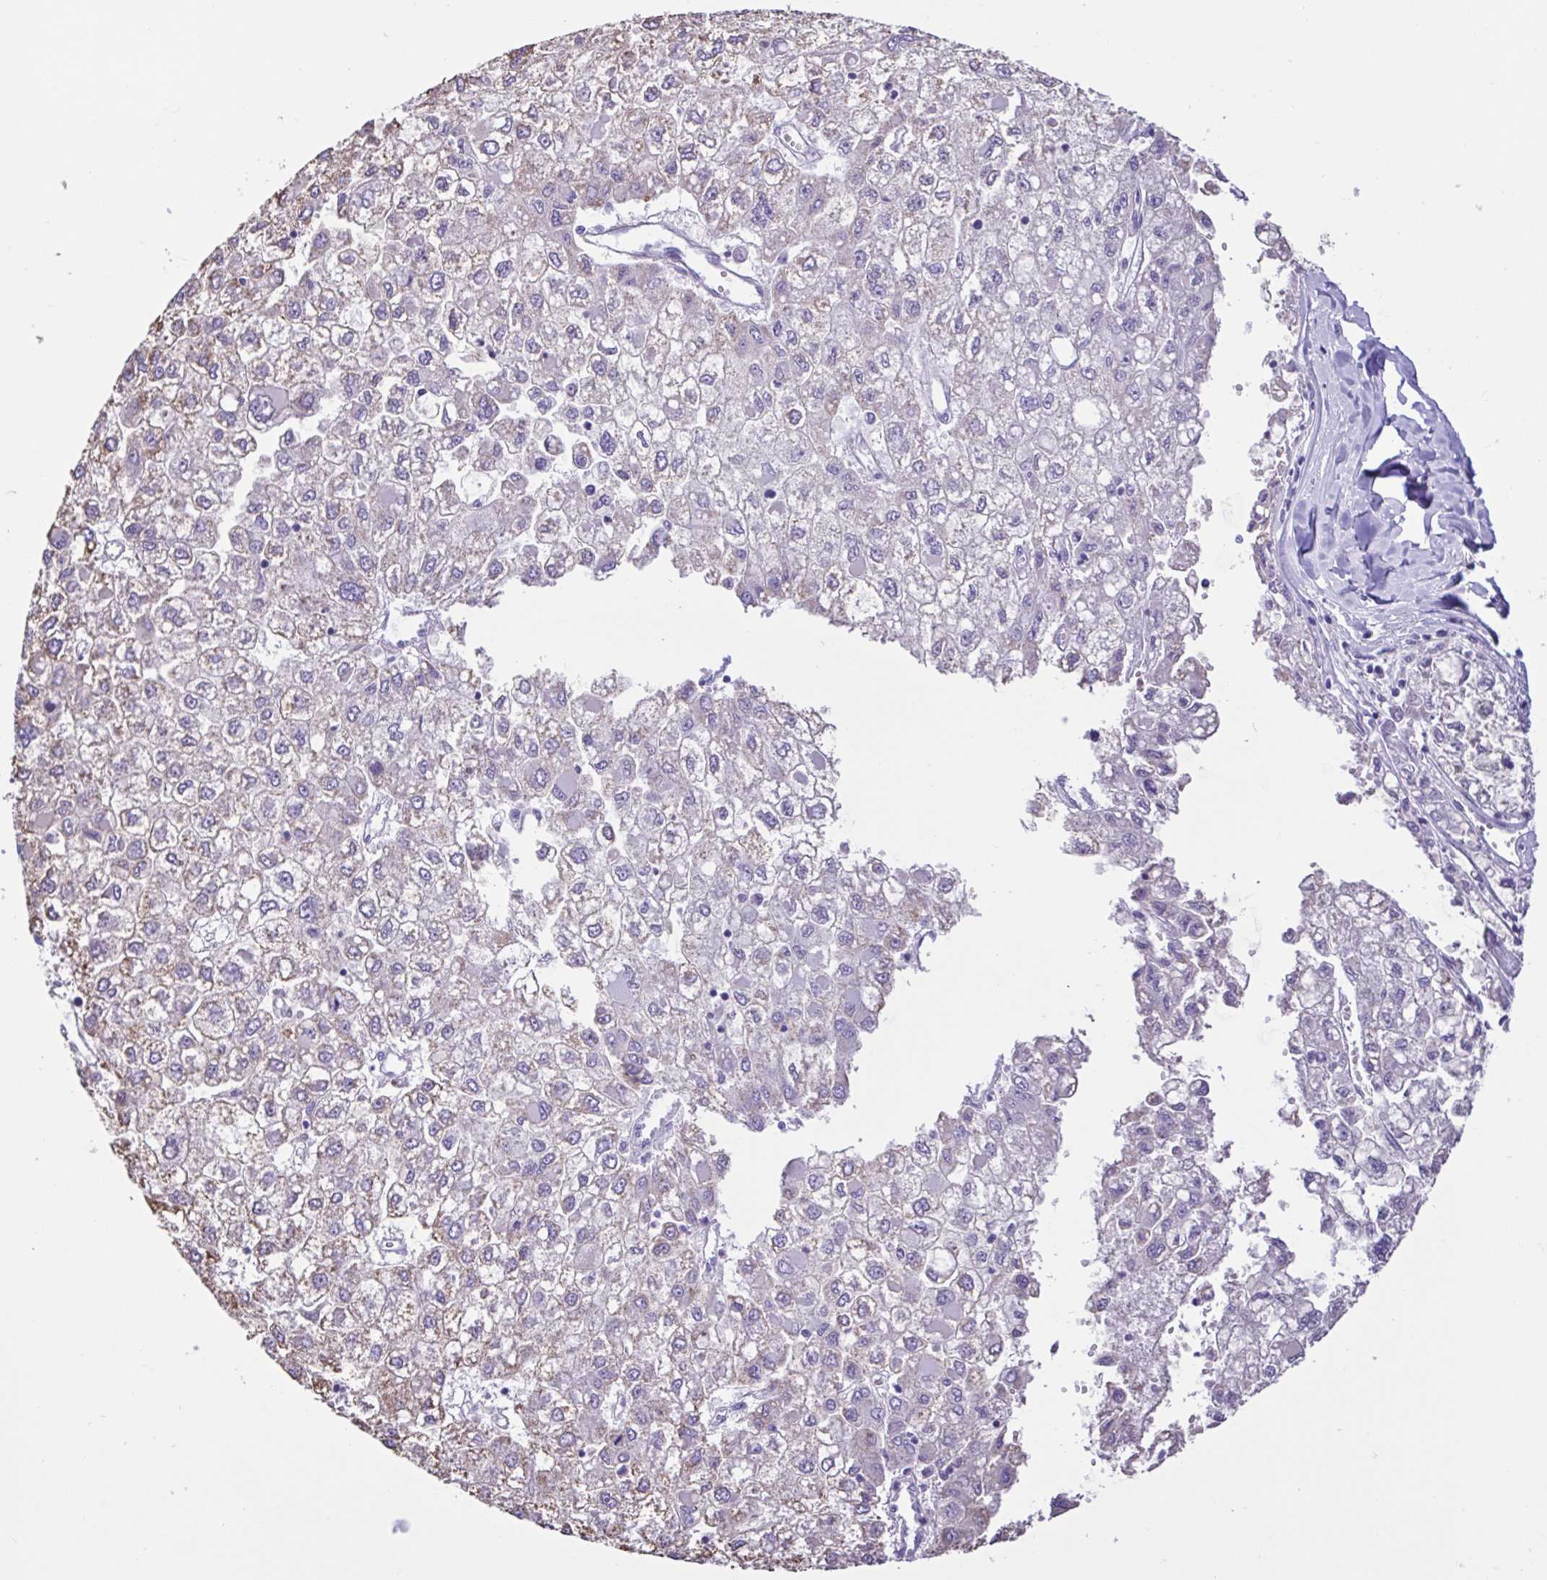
{"staining": {"intensity": "negative", "quantity": "none", "location": "none"}, "tissue": "liver cancer", "cell_type": "Tumor cells", "image_type": "cancer", "snomed": [{"axis": "morphology", "description": "Carcinoma, Hepatocellular, NOS"}, {"axis": "topography", "description": "Liver"}], "caption": "The IHC image has no significant staining in tumor cells of hepatocellular carcinoma (liver) tissue.", "gene": "CBY2", "patient": {"sex": "male", "age": 40}}